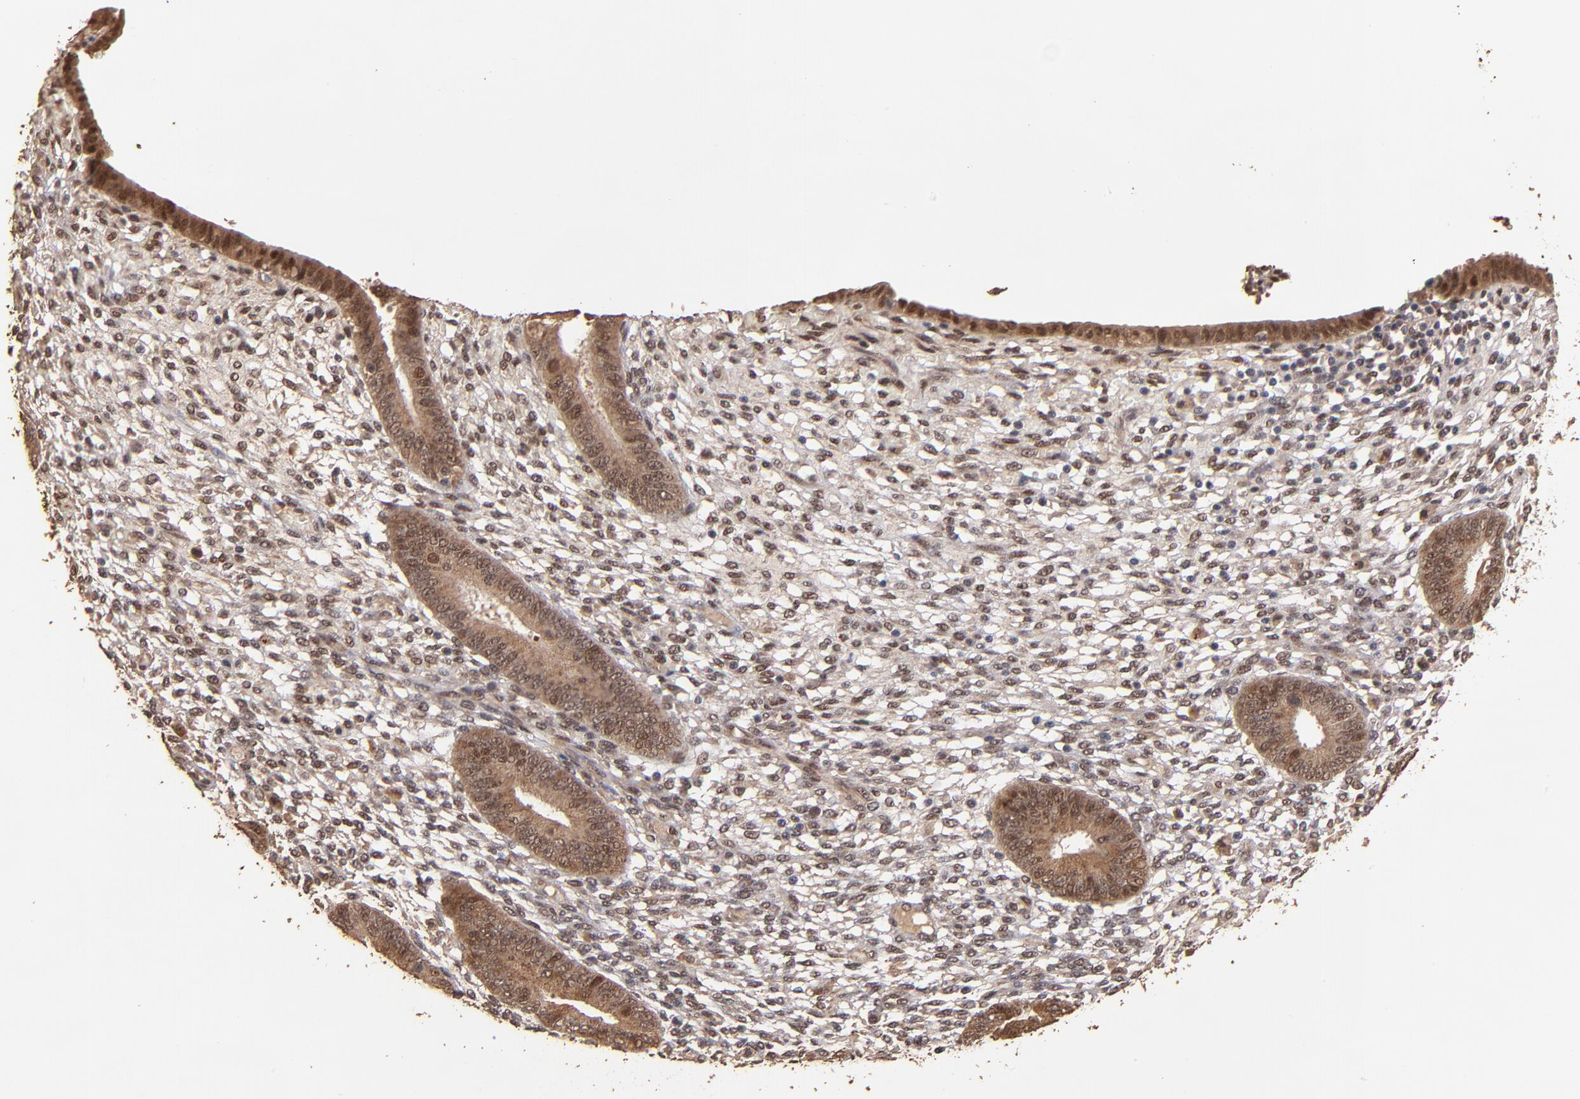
{"staining": {"intensity": "weak", "quantity": ">75%", "location": "nuclear"}, "tissue": "endometrium", "cell_type": "Cells in endometrial stroma", "image_type": "normal", "snomed": [{"axis": "morphology", "description": "Normal tissue, NOS"}, {"axis": "topography", "description": "Endometrium"}], "caption": "Unremarkable endometrium was stained to show a protein in brown. There is low levels of weak nuclear expression in approximately >75% of cells in endometrial stroma. The staining was performed using DAB to visualize the protein expression in brown, while the nuclei were stained in blue with hematoxylin (Magnification: 20x).", "gene": "EAPP", "patient": {"sex": "female", "age": 42}}